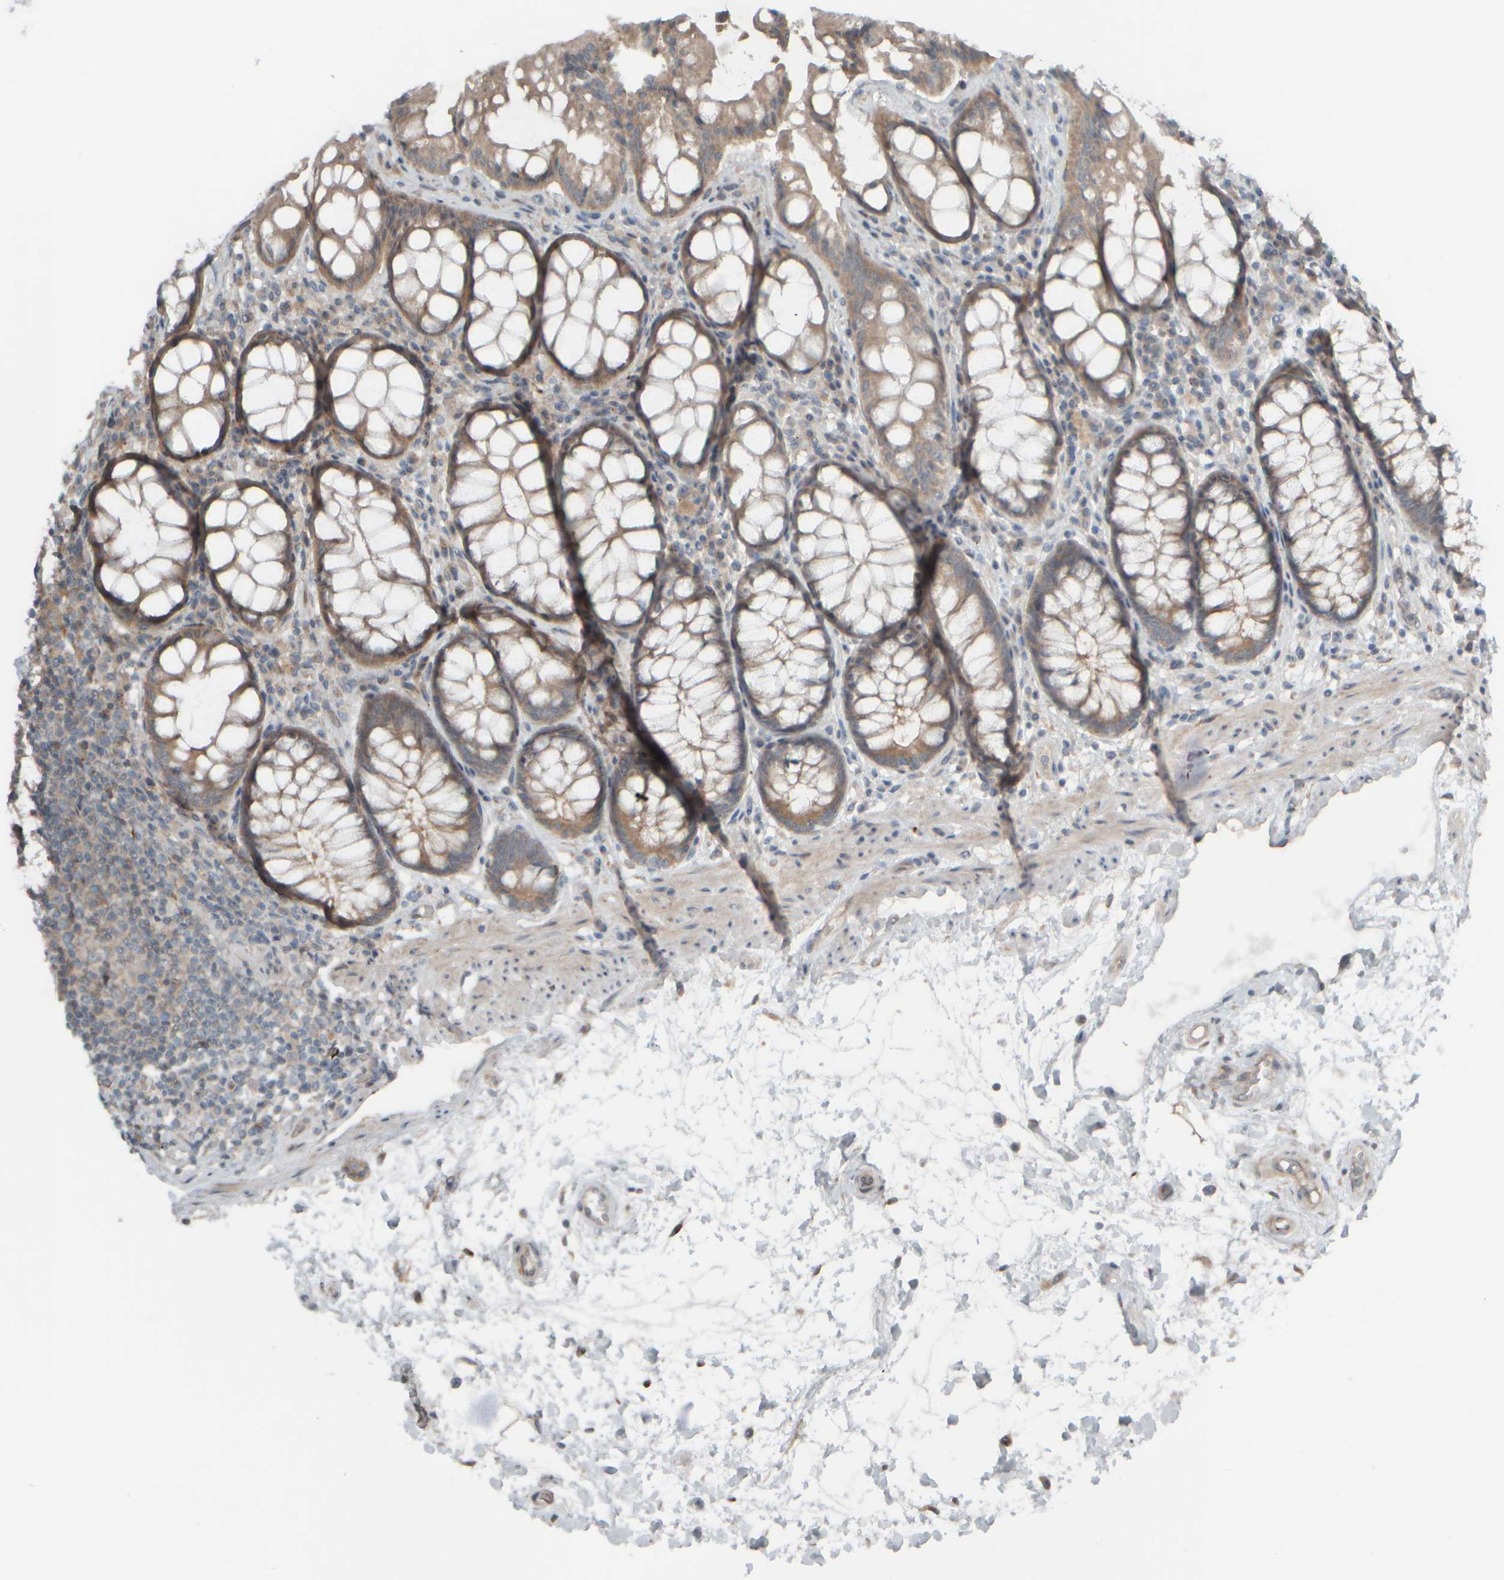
{"staining": {"intensity": "moderate", "quantity": ">75%", "location": "cytoplasmic/membranous"}, "tissue": "rectum", "cell_type": "Glandular cells", "image_type": "normal", "snomed": [{"axis": "morphology", "description": "Normal tissue, NOS"}, {"axis": "topography", "description": "Rectum"}], "caption": "Glandular cells demonstrate moderate cytoplasmic/membranous positivity in about >75% of cells in benign rectum.", "gene": "HGS", "patient": {"sex": "male", "age": 64}}